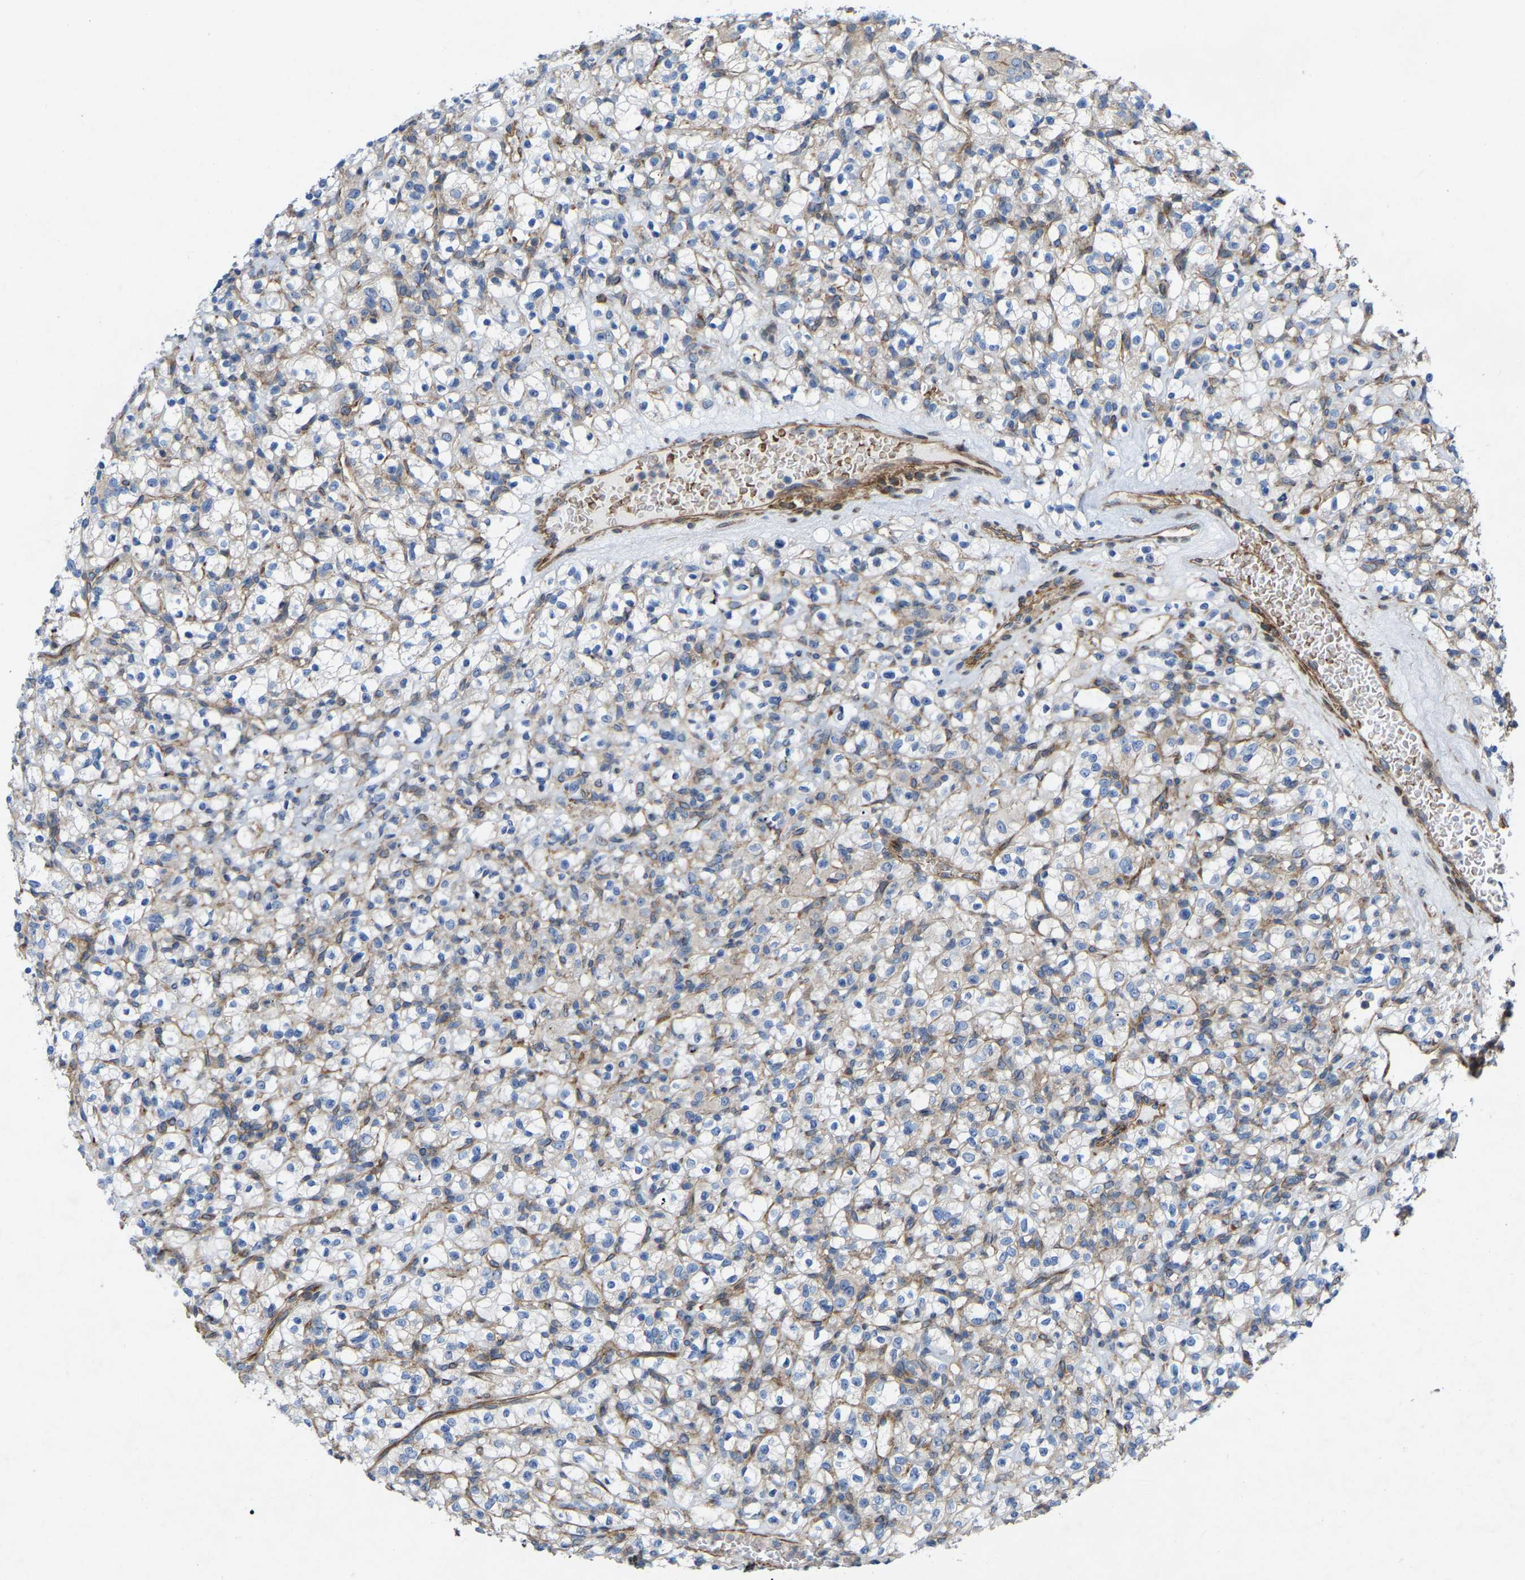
{"staining": {"intensity": "negative", "quantity": "none", "location": "none"}, "tissue": "renal cancer", "cell_type": "Tumor cells", "image_type": "cancer", "snomed": [{"axis": "morphology", "description": "Normal tissue, NOS"}, {"axis": "morphology", "description": "Adenocarcinoma, NOS"}, {"axis": "topography", "description": "Kidney"}], "caption": "Tumor cells show no significant protein staining in renal cancer (adenocarcinoma).", "gene": "TOR1B", "patient": {"sex": "female", "age": 72}}